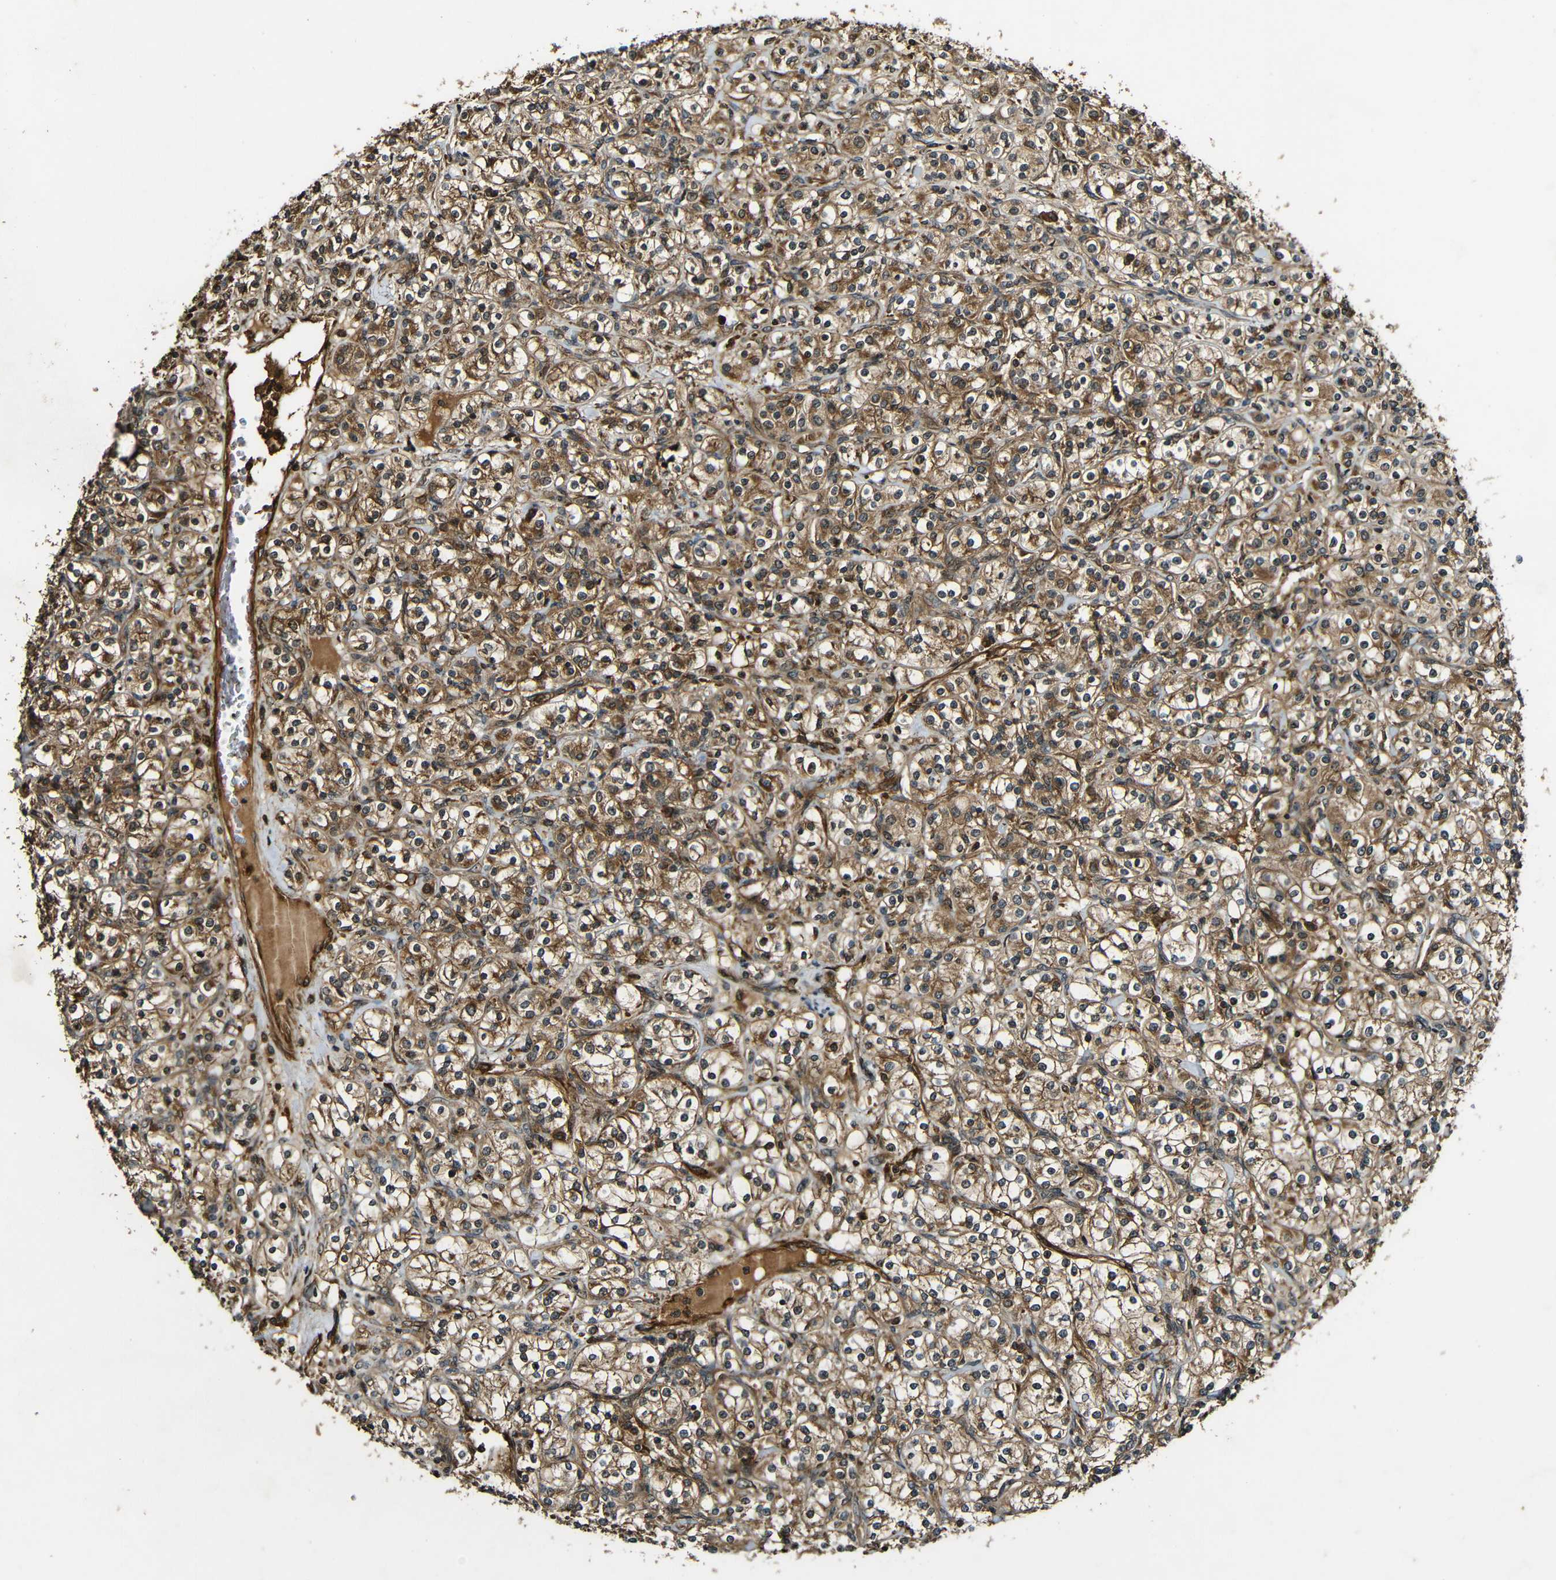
{"staining": {"intensity": "moderate", "quantity": ">75%", "location": "cytoplasmic/membranous"}, "tissue": "renal cancer", "cell_type": "Tumor cells", "image_type": "cancer", "snomed": [{"axis": "morphology", "description": "Adenocarcinoma, NOS"}, {"axis": "topography", "description": "Kidney"}], "caption": "Brown immunohistochemical staining in adenocarcinoma (renal) shows moderate cytoplasmic/membranous positivity in about >75% of tumor cells. The staining was performed using DAB (3,3'-diaminobenzidine), with brown indicating positive protein expression. Nuclei are stained blue with hematoxylin.", "gene": "CASP8", "patient": {"sex": "male", "age": 77}}